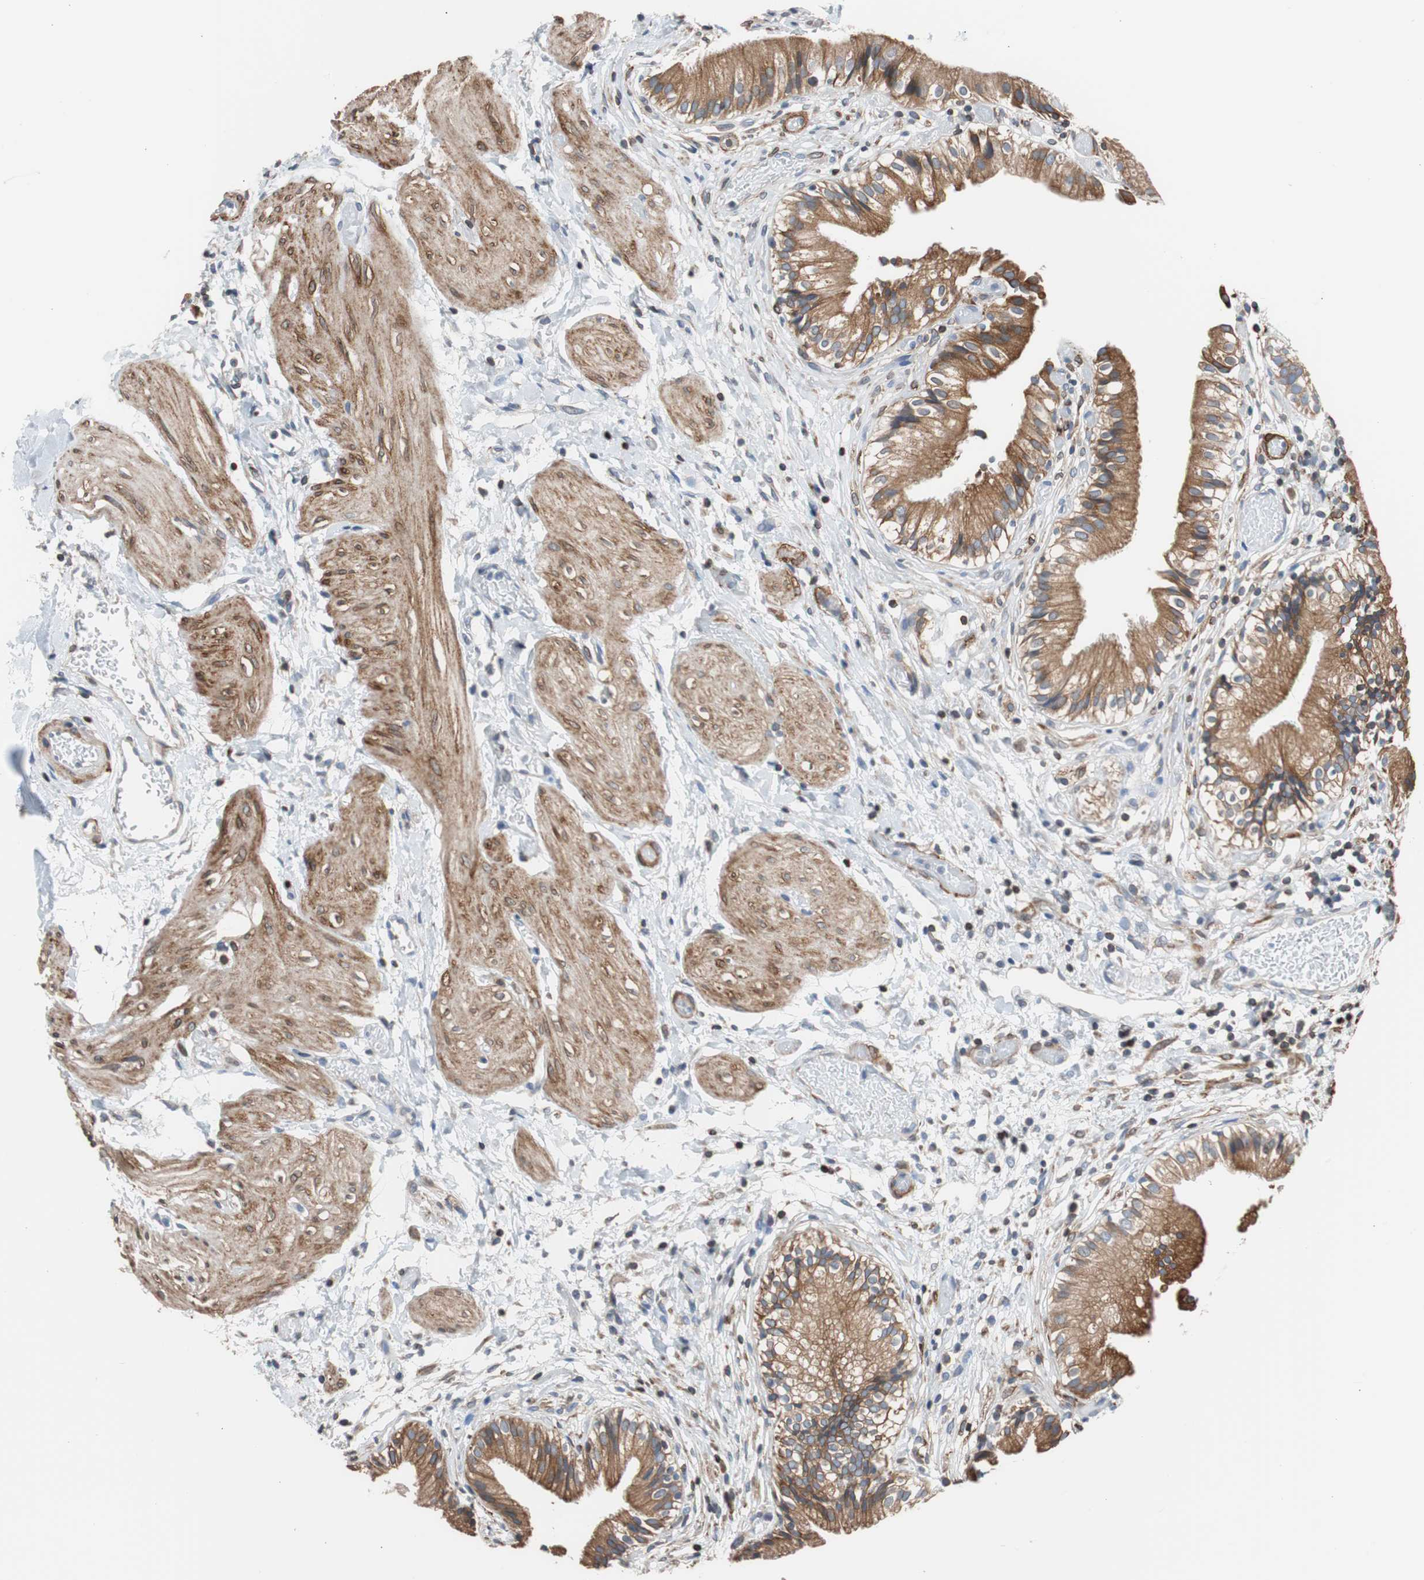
{"staining": {"intensity": "moderate", "quantity": ">75%", "location": "cytoplasmic/membranous"}, "tissue": "gallbladder", "cell_type": "Glandular cells", "image_type": "normal", "snomed": [{"axis": "morphology", "description": "Normal tissue, NOS"}, {"axis": "topography", "description": "Gallbladder"}], "caption": "The photomicrograph shows staining of benign gallbladder, revealing moderate cytoplasmic/membranous protein expression (brown color) within glandular cells.", "gene": "PBXIP1", "patient": {"sex": "male", "age": 65}}